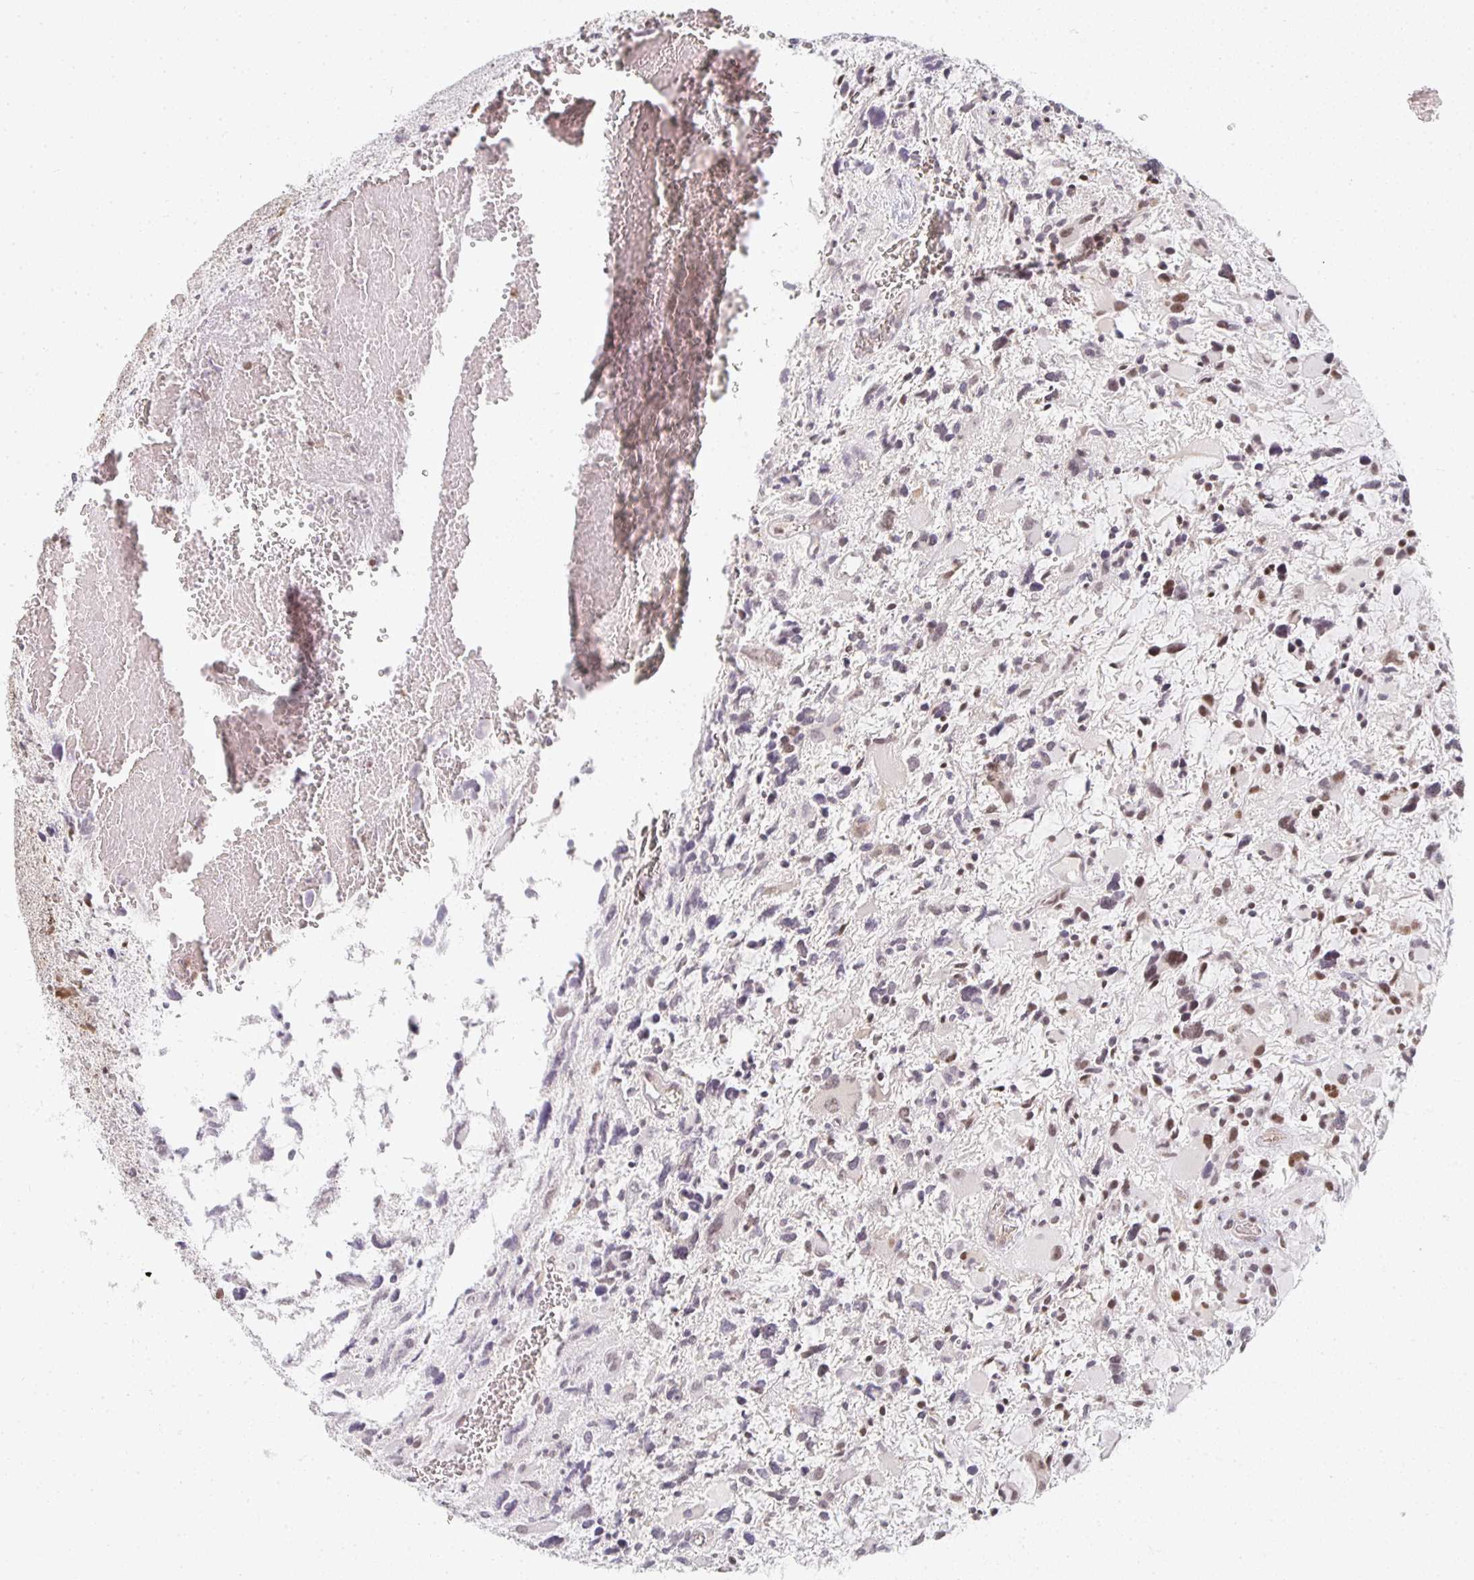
{"staining": {"intensity": "weak", "quantity": "<25%", "location": "nuclear"}, "tissue": "glioma", "cell_type": "Tumor cells", "image_type": "cancer", "snomed": [{"axis": "morphology", "description": "Glioma, malignant, High grade"}, {"axis": "topography", "description": "Brain"}], "caption": "The micrograph shows no significant staining in tumor cells of malignant glioma (high-grade).", "gene": "SMARCA2", "patient": {"sex": "female", "age": 11}}